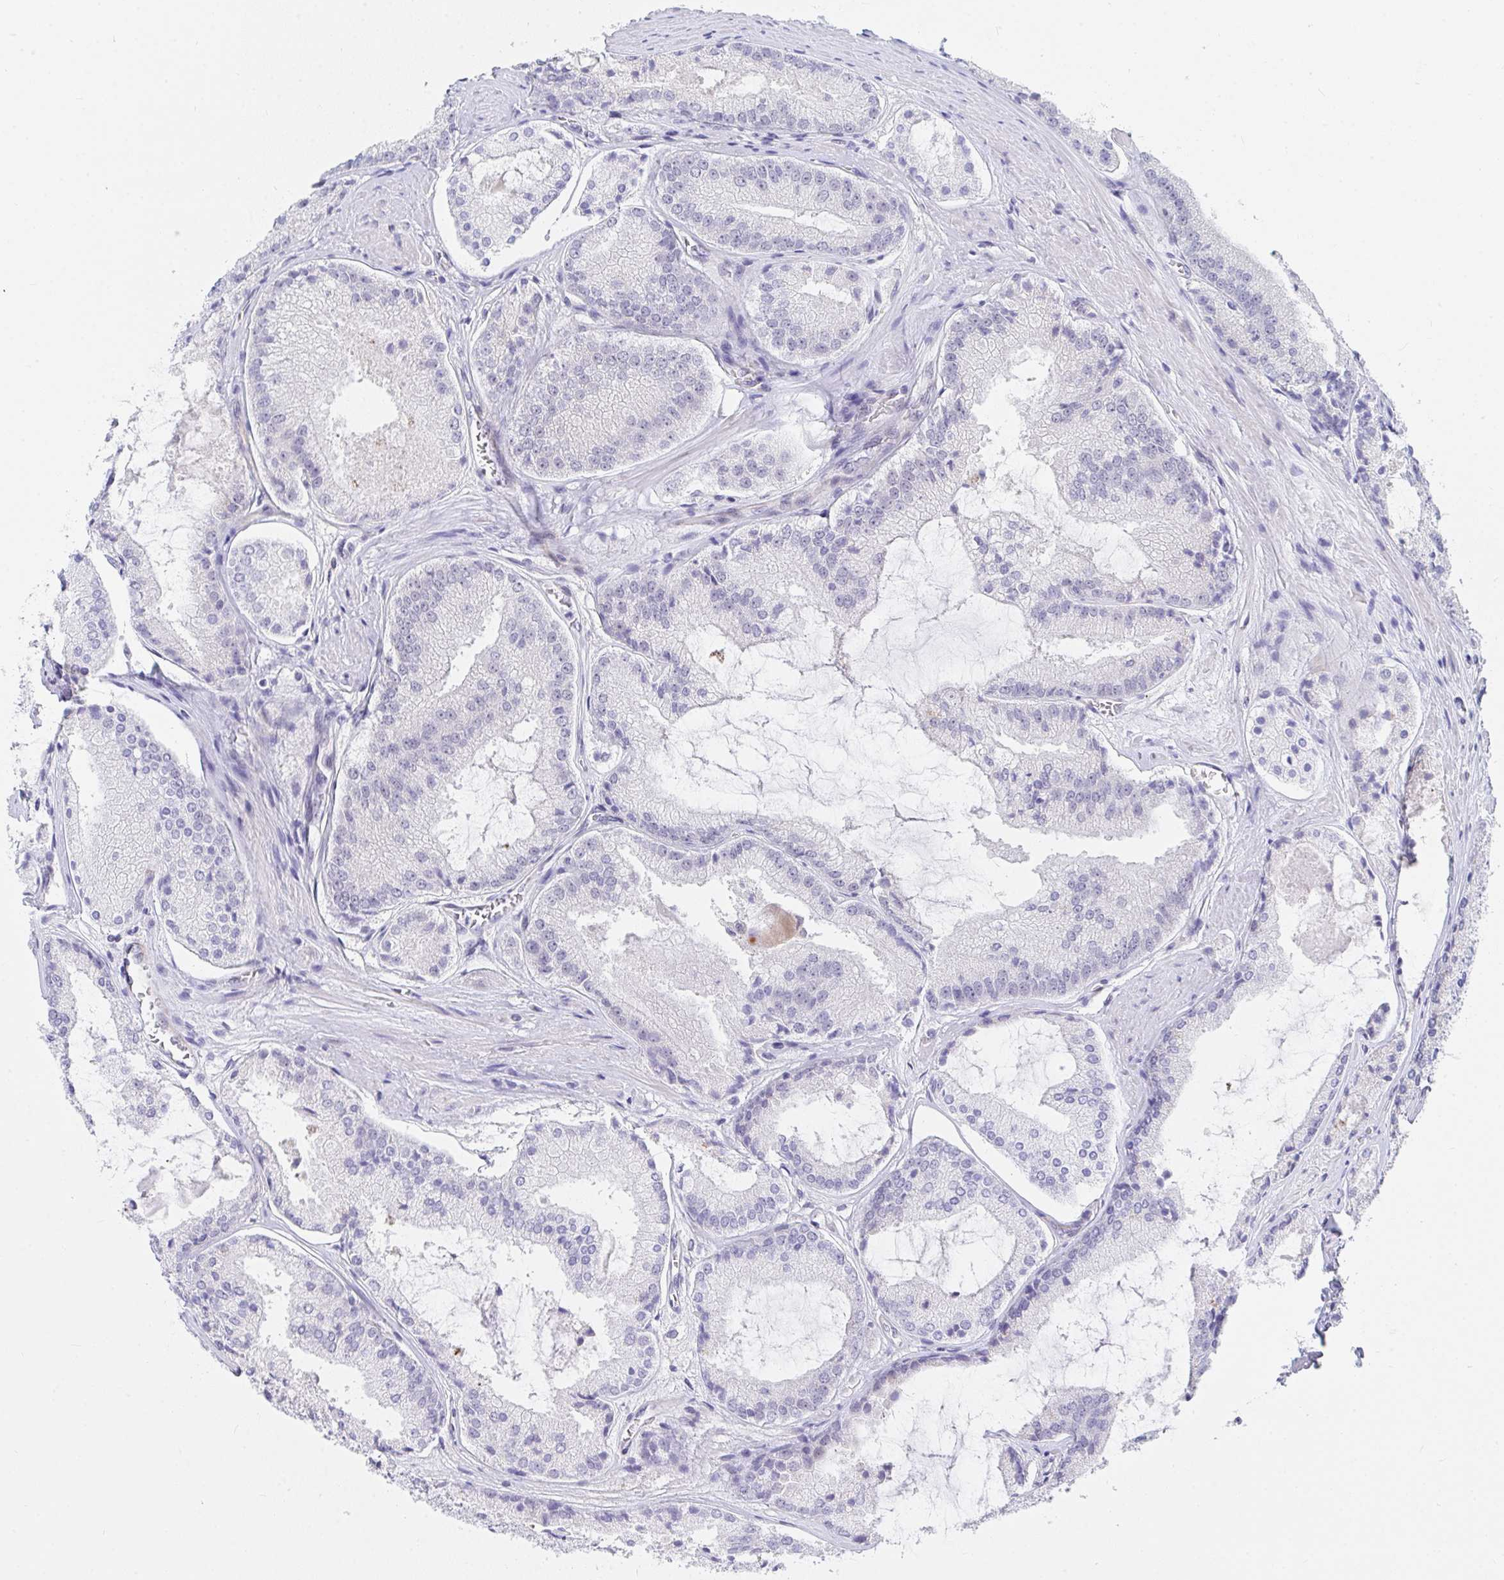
{"staining": {"intensity": "negative", "quantity": "none", "location": "none"}, "tissue": "prostate cancer", "cell_type": "Tumor cells", "image_type": "cancer", "snomed": [{"axis": "morphology", "description": "Adenocarcinoma, High grade"}, {"axis": "topography", "description": "Prostate"}], "caption": "Immunohistochemistry micrograph of prostate cancer (high-grade adenocarcinoma) stained for a protein (brown), which displays no positivity in tumor cells.", "gene": "DAOA", "patient": {"sex": "male", "age": 73}}